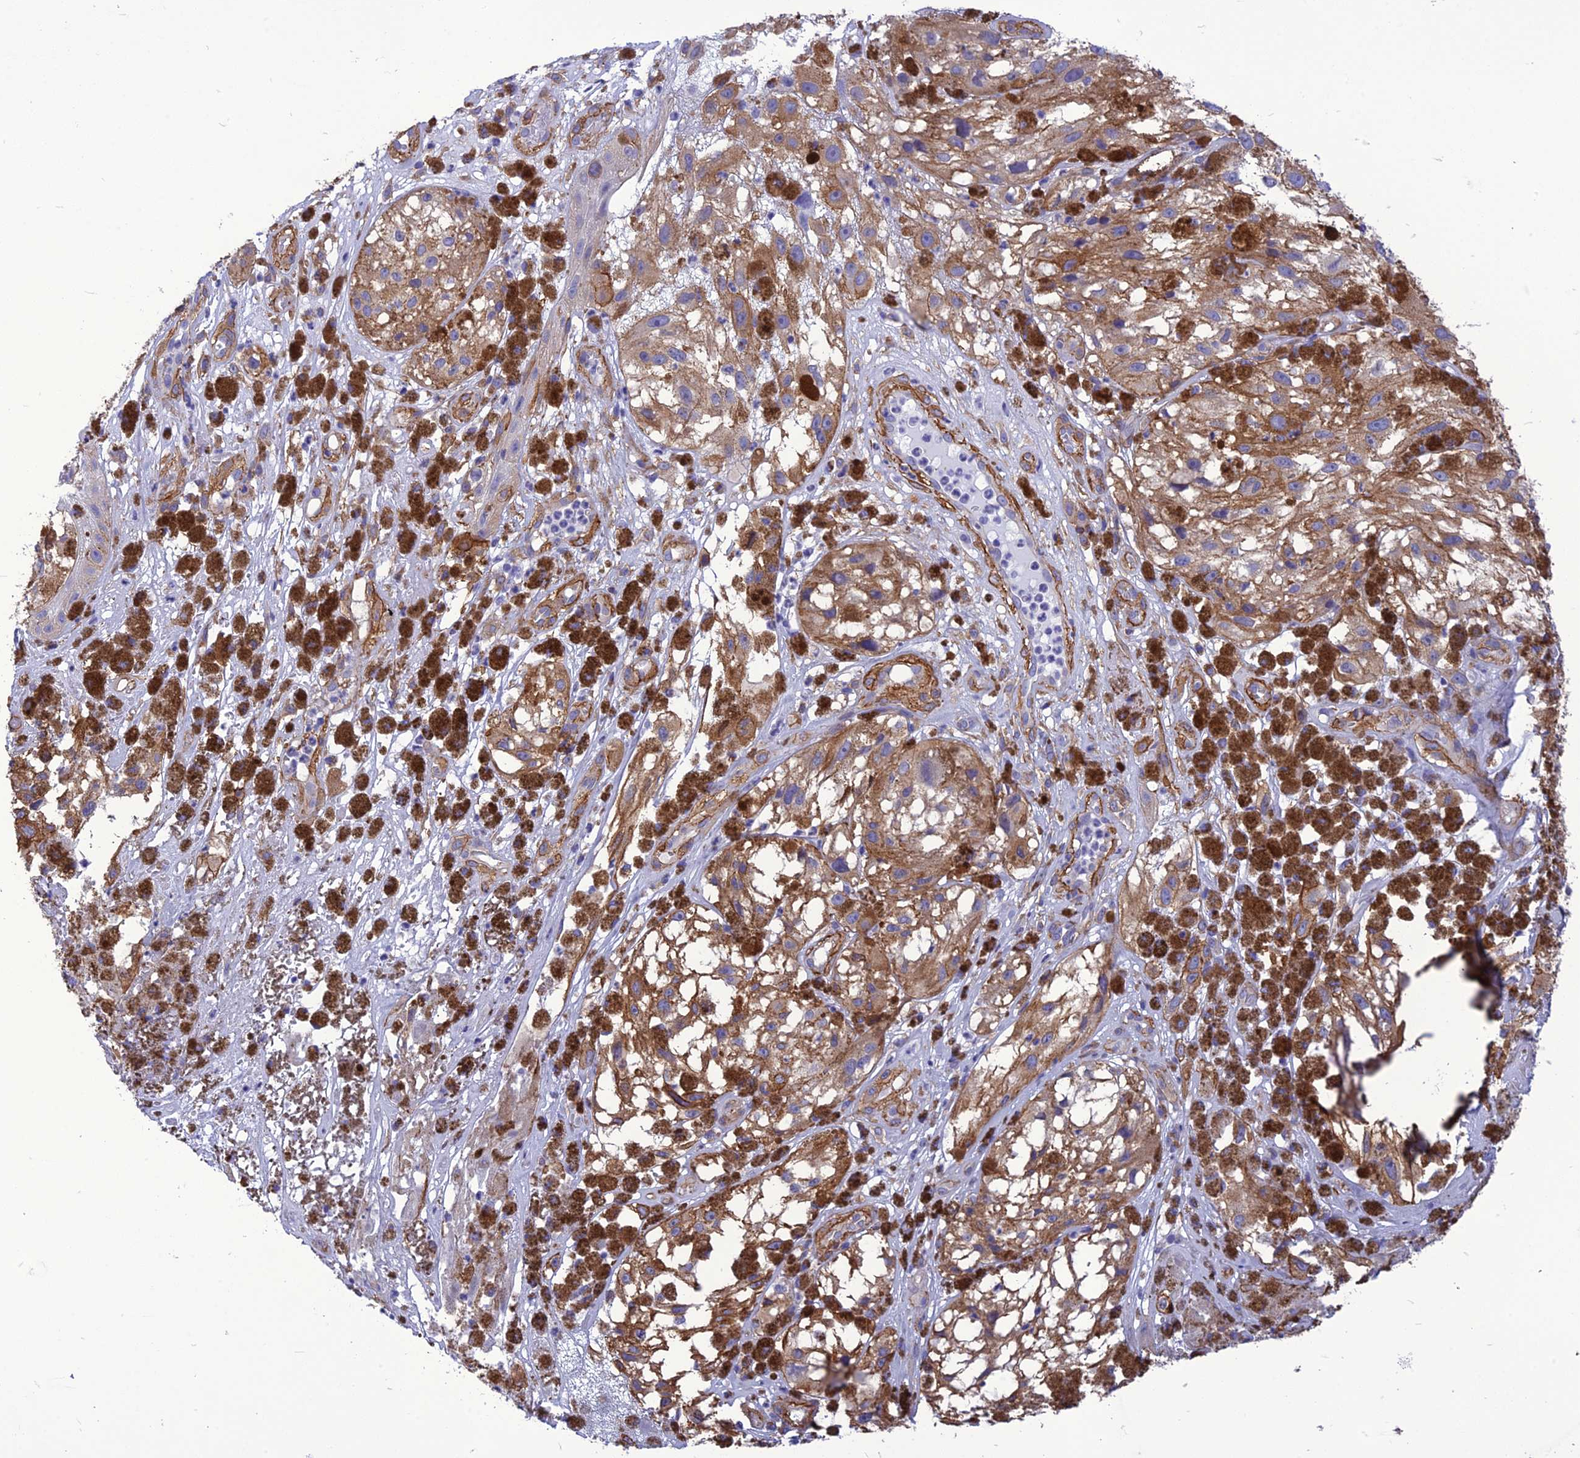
{"staining": {"intensity": "moderate", "quantity": ">75%", "location": "cytoplasmic/membranous"}, "tissue": "melanoma", "cell_type": "Tumor cells", "image_type": "cancer", "snomed": [{"axis": "morphology", "description": "Malignant melanoma, NOS"}, {"axis": "topography", "description": "Skin"}], "caption": "High-magnification brightfield microscopy of melanoma stained with DAB (brown) and counterstained with hematoxylin (blue). tumor cells exhibit moderate cytoplasmic/membranous staining is seen in approximately>75% of cells.", "gene": "NKD1", "patient": {"sex": "male", "age": 88}}